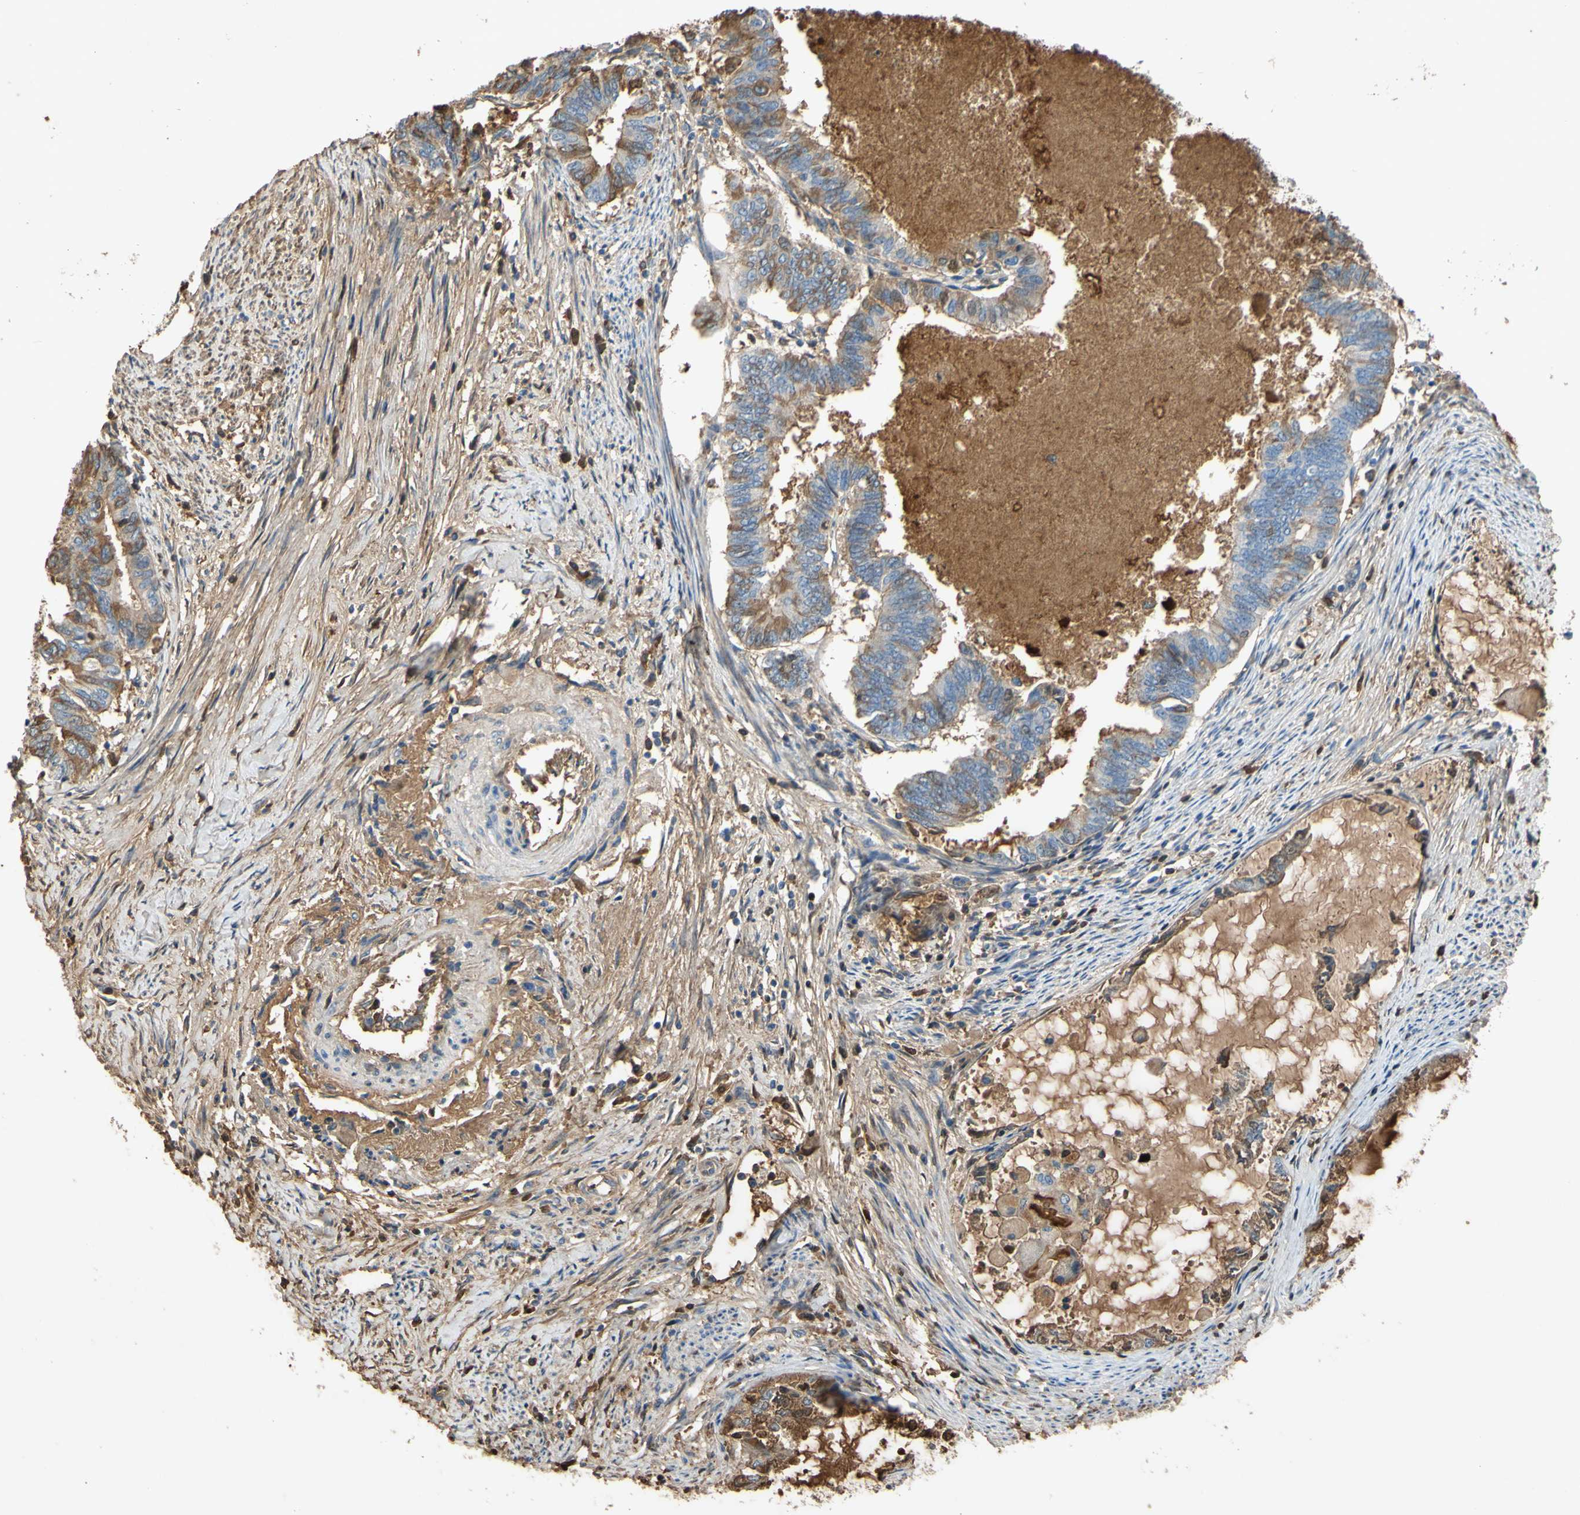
{"staining": {"intensity": "moderate", "quantity": "25%-75%", "location": "cytoplasmic/membranous,nuclear"}, "tissue": "endometrial cancer", "cell_type": "Tumor cells", "image_type": "cancer", "snomed": [{"axis": "morphology", "description": "Adenocarcinoma, NOS"}, {"axis": "topography", "description": "Endometrium"}], "caption": "A photomicrograph showing moderate cytoplasmic/membranous and nuclear expression in approximately 25%-75% of tumor cells in endometrial adenocarcinoma, as visualized by brown immunohistochemical staining.", "gene": "TIMP2", "patient": {"sex": "female", "age": 86}}